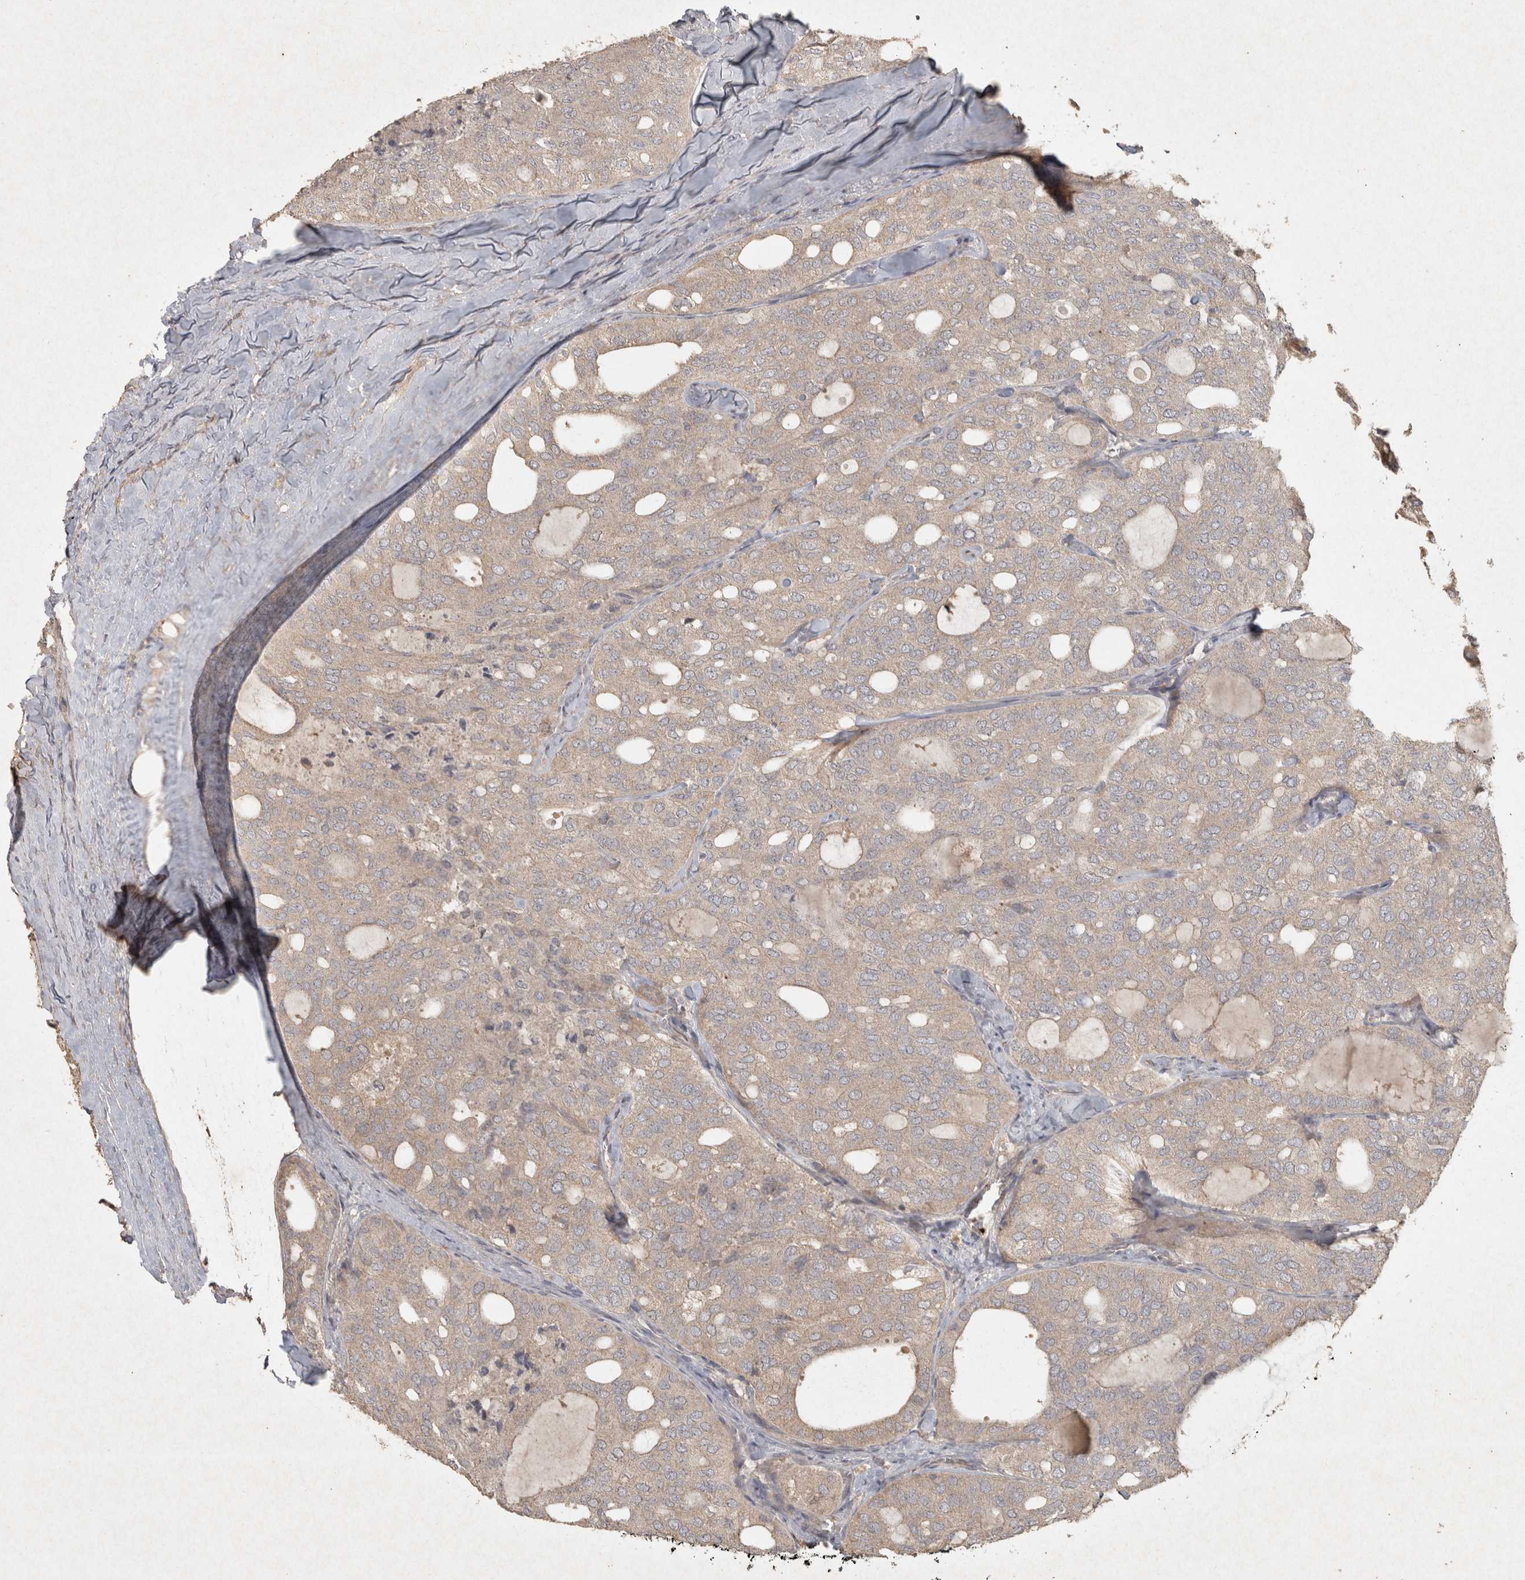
{"staining": {"intensity": "weak", "quantity": "25%-75%", "location": "cytoplasmic/membranous"}, "tissue": "thyroid cancer", "cell_type": "Tumor cells", "image_type": "cancer", "snomed": [{"axis": "morphology", "description": "Follicular adenoma carcinoma, NOS"}, {"axis": "topography", "description": "Thyroid gland"}], "caption": "Thyroid cancer was stained to show a protein in brown. There is low levels of weak cytoplasmic/membranous expression in approximately 25%-75% of tumor cells. The staining was performed using DAB, with brown indicating positive protein expression. Nuclei are stained blue with hematoxylin.", "gene": "OSTN", "patient": {"sex": "male", "age": 75}}